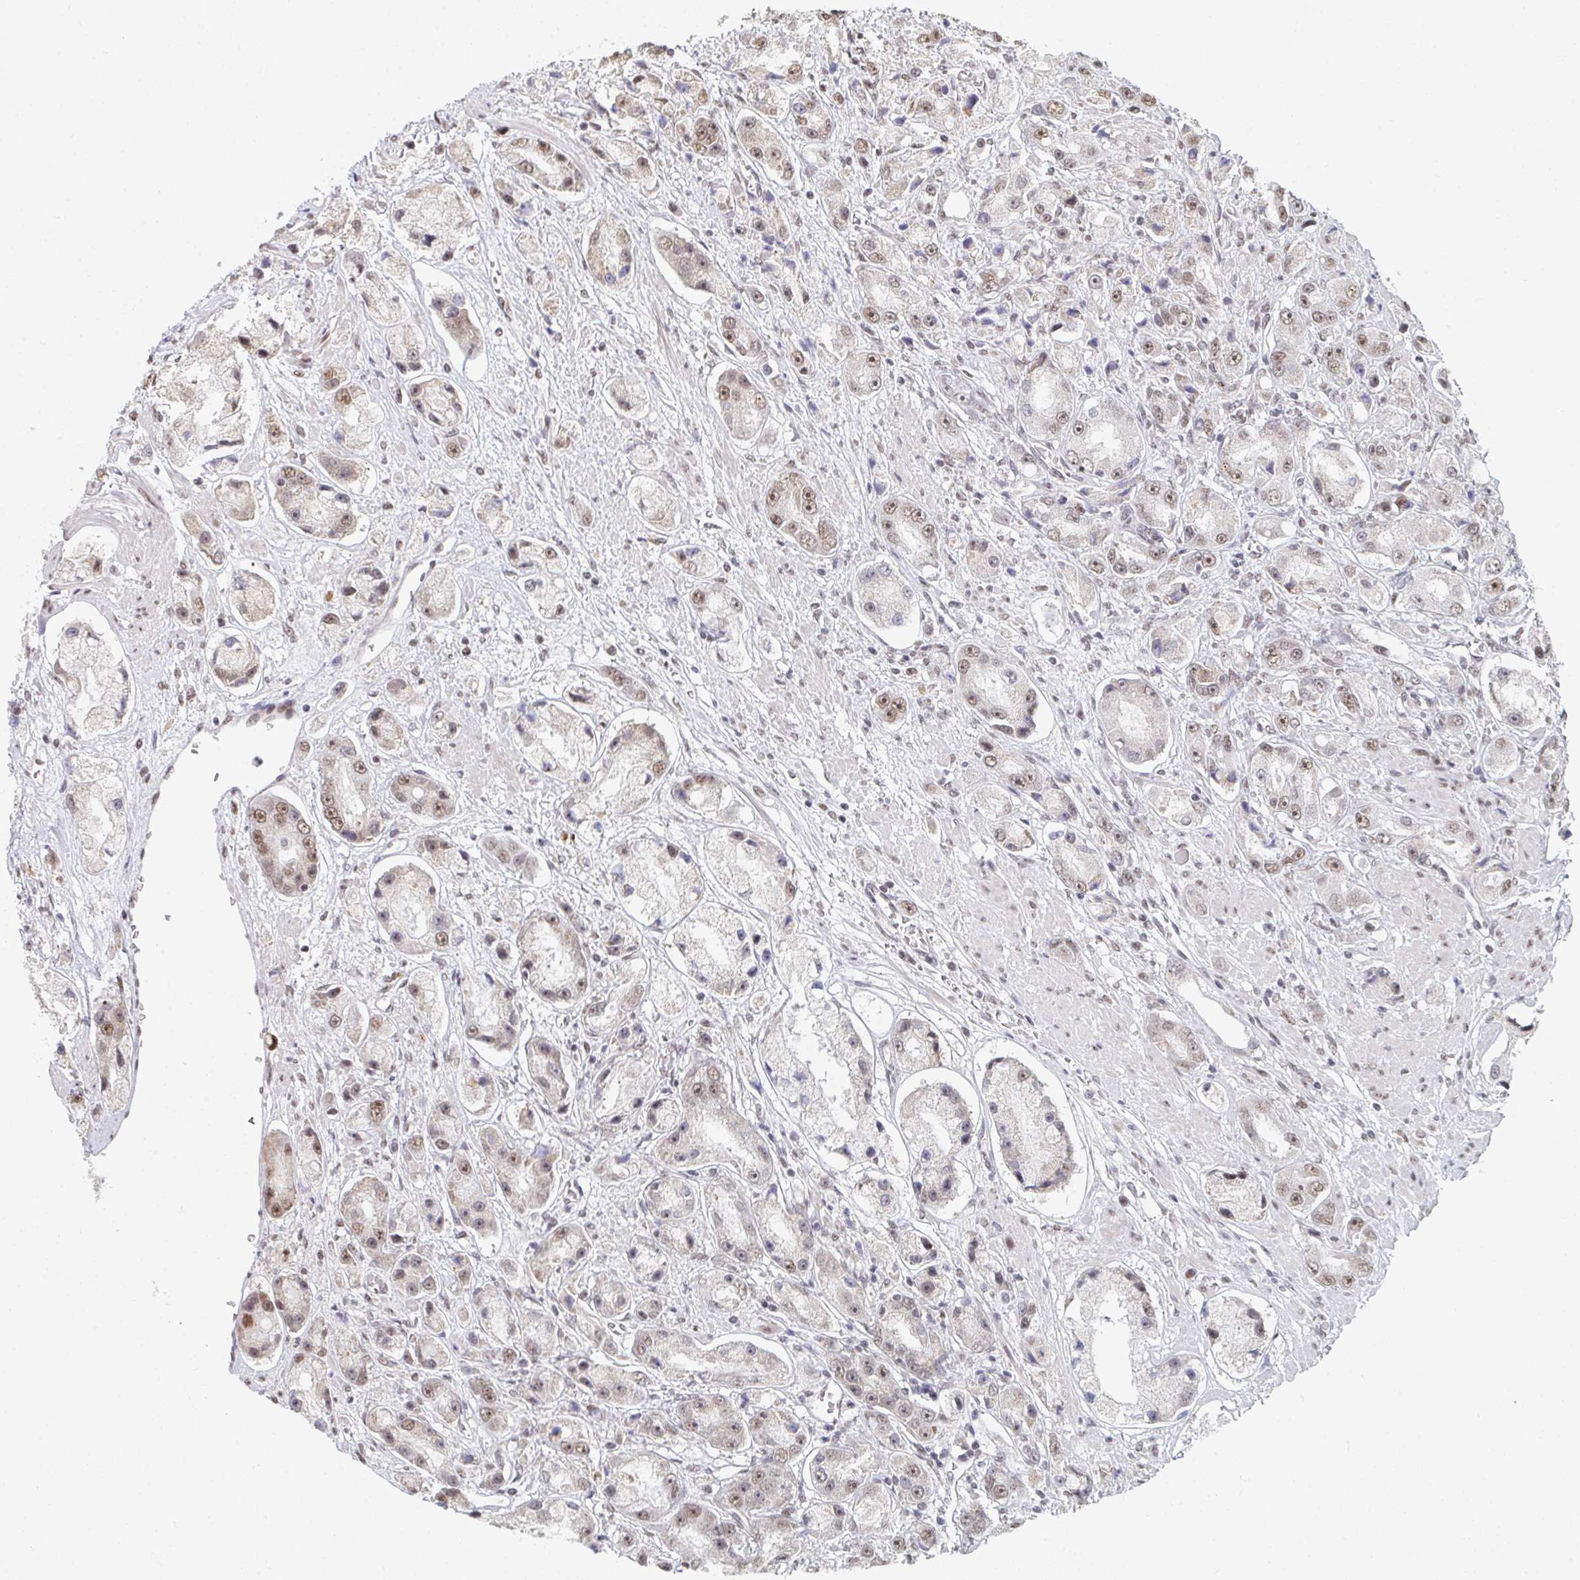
{"staining": {"intensity": "weak", "quantity": "25%-75%", "location": "nuclear"}, "tissue": "prostate cancer", "cell_type": "Tumor cells", "image_type": "cancer", "snomed": [{"axis": "morphology", "description": "Adenocarcinoma, High grade"}, {"axis": "topography", "description": "Prostate"}], "caption": "Immunohistochemical staining of human prostate cancer reveals low levels of weak nuclear positivity in about 25%-75% of tumor cells.", "gene": "MBNL1", "patient": {"sex": "male", "age": 67}}